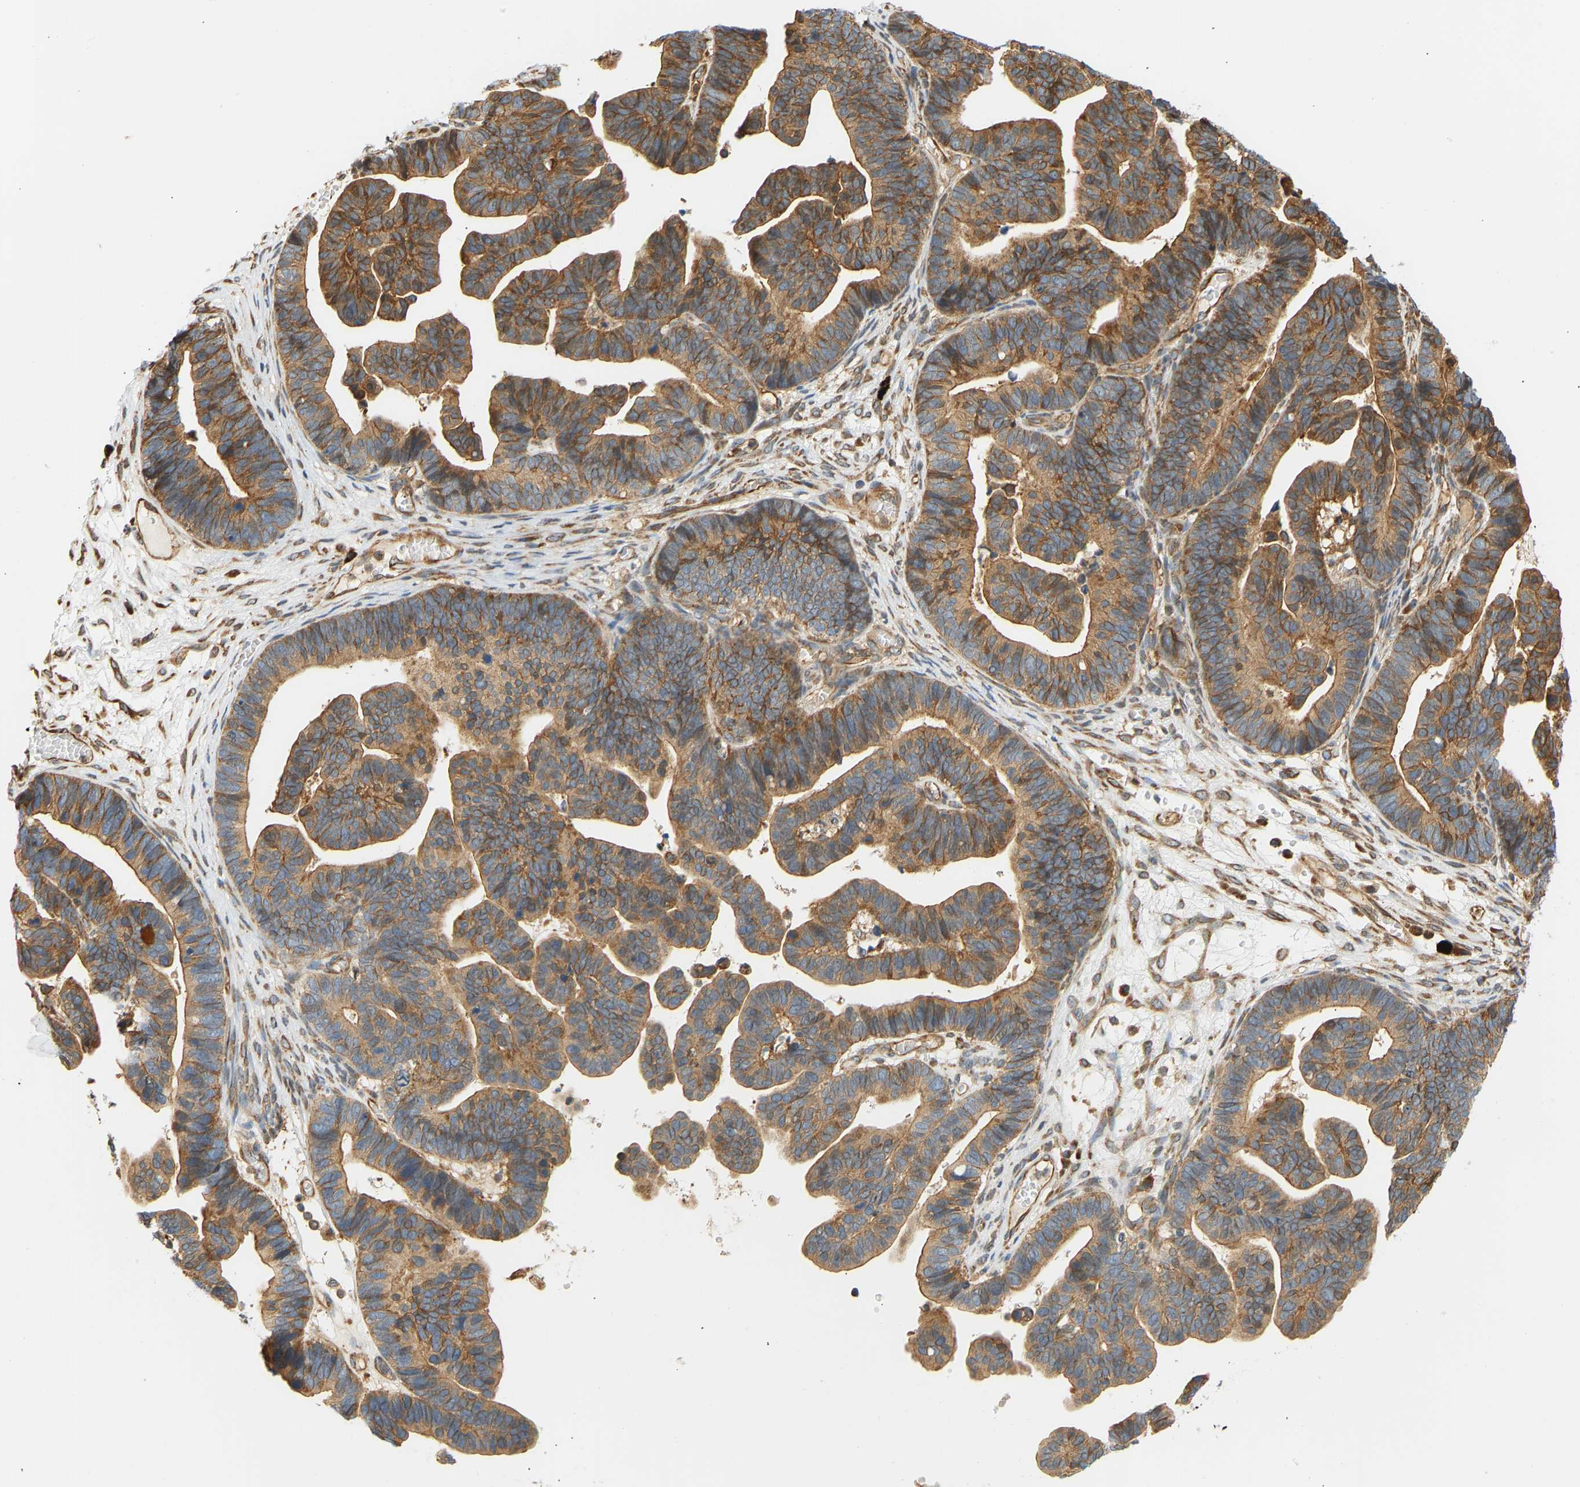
{"staining": {"intensity": "moderate", "quantity": ">75%", "location": "cytoplasmic/membranous"}, "tissue": "ovarian cancer", "cell_type": "Tumor cells", "image_type": "cancer", "snomed": [{"axis": "morphology", "description": "Cystadenocarcinoma, serous, NOS"}, {"axis": "topography", "description": "Ovary"}], "caption": "There is medium levels of moderate cytoplasmic/membranous staining in tumor cells of ovarian cancer (serous cystadenocarcinoma), as demonstrated by immunohistochemical staining (brown color).", "gene": "CEP57", "patient": {"sex": "female", "age": 56}}